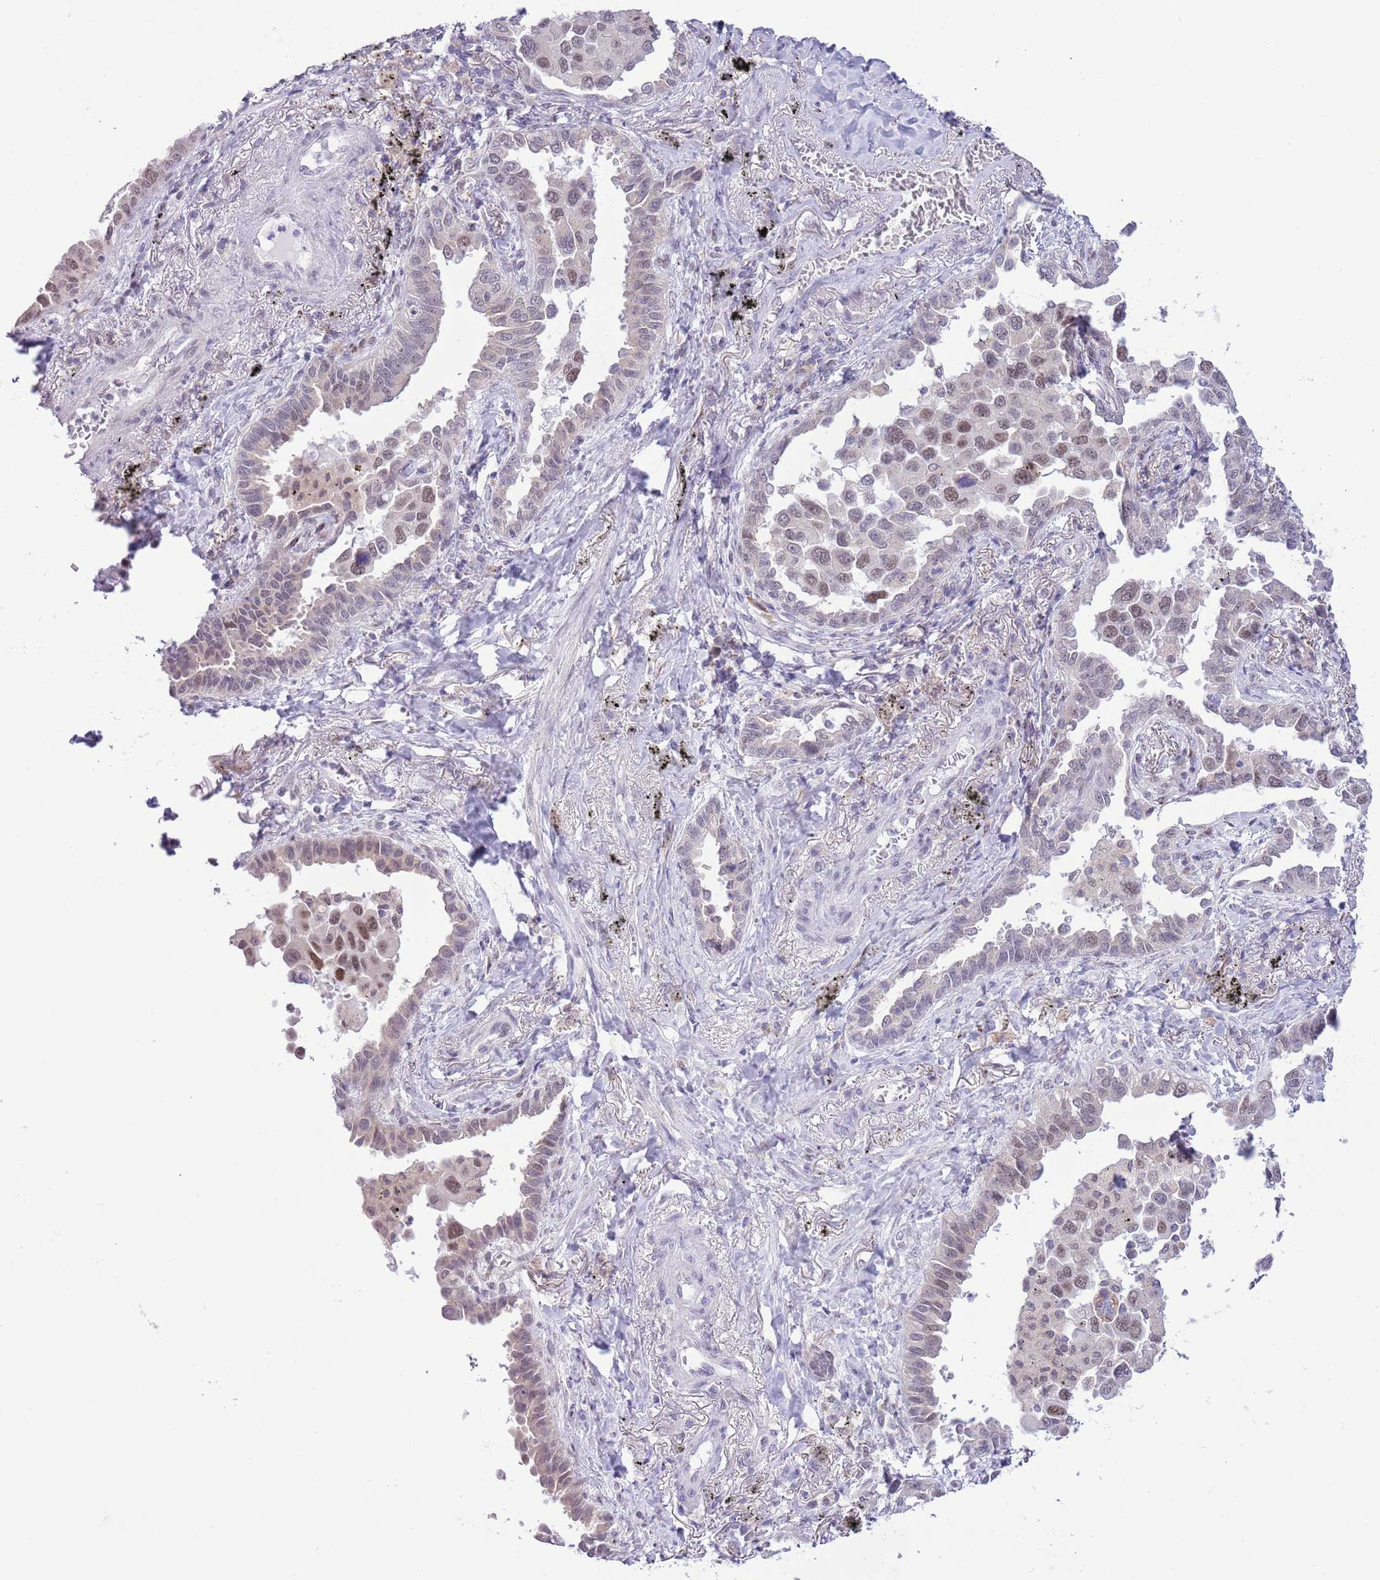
{"staining": {"intensity": "moderate", "quantity": "25%-75%", "location": "nuclear"}, "tissue": "lung cancer", "cell_type": "Tumor cells", "image_type": "cancer", "snomed": [{"axis": "morphology", "description": "Adenocarcinoma, NOS"}, {"axis": "topography", "description": "Lung"}], "caption": "This photomicrograph displays adenocarcinoma (lung) stained with IHC to label a protein in brown. The nuclear of tumor cells show moderate positivity for the protein. Nuclei are counter-stained blue.", "gene": "ZNF576", "patient": {"sex": "male", "age": 67}}